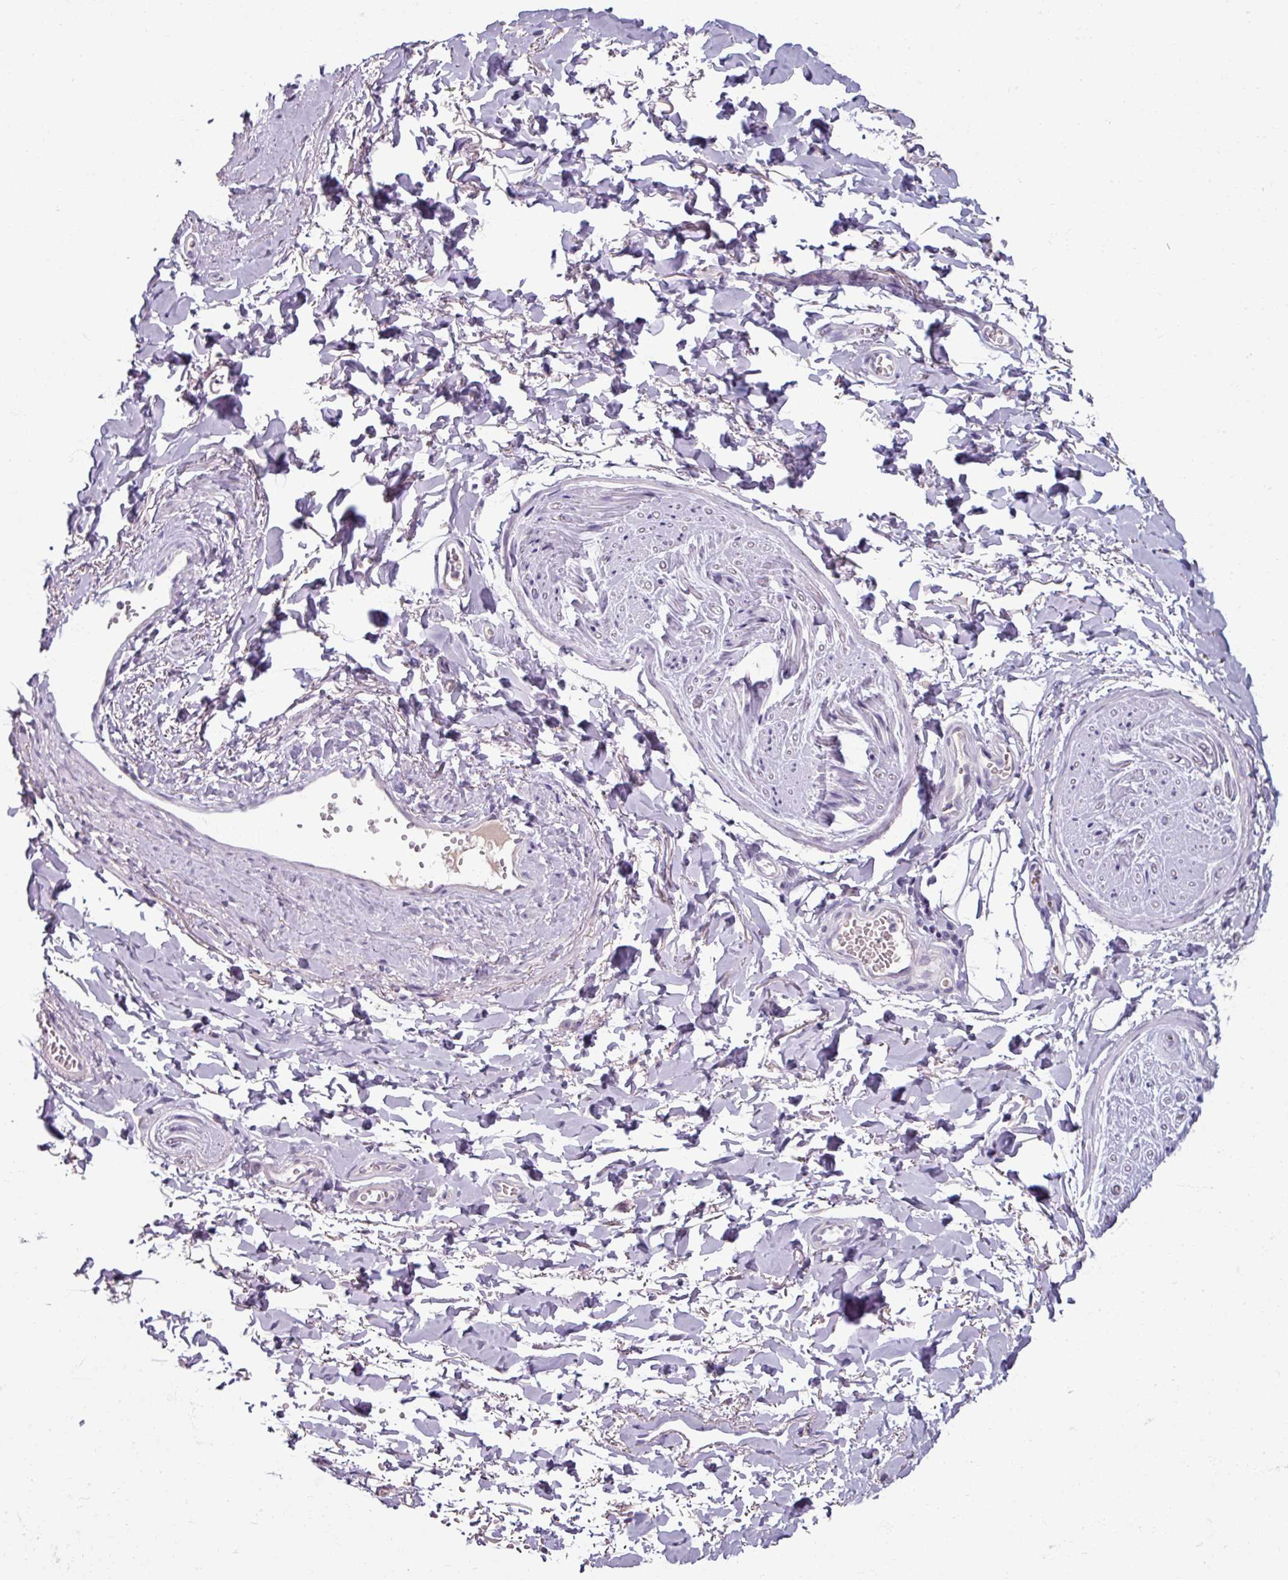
{"staining": {"intensity": "negative", "quantity": "none", "location": "none"}, "tissue": "adipose tissue", "cell_type": "Adipocytes", "image_type": "normal", "snomed": [{"axis": "morphology", "description": "Normal tissue, NOS"}, {"axis": "topography", "description": "Vulva"}, {"axis": "topography", "description": "Vagina"}, {"axis": "topography", "description": "Peripheral nerve tissue"}], "caption": "Micrograph shows no protein expression in adipocytes of benign adipose tissue.", "gene": "SMIM11", "patient": {"sex": "female", "age": 66}}